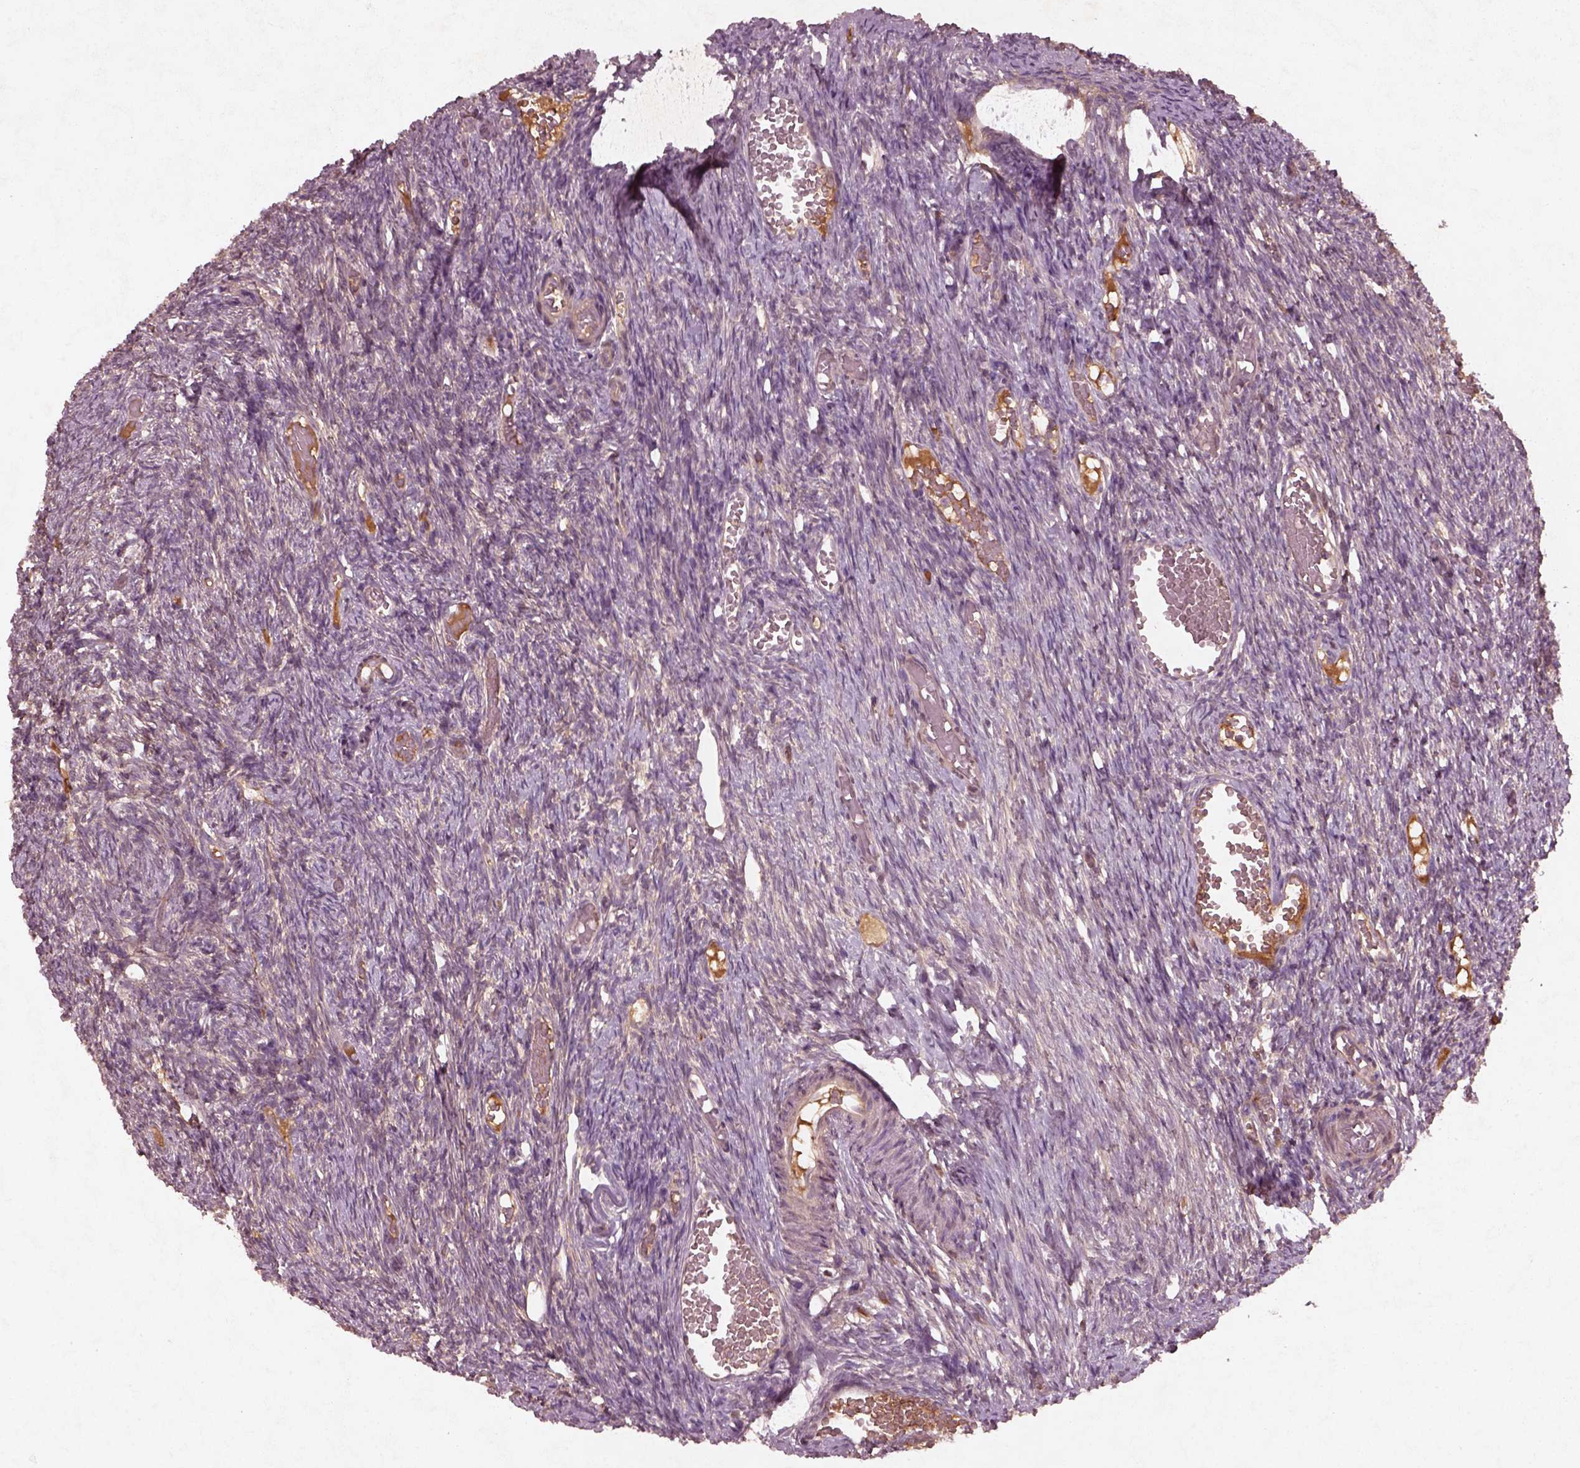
{"staining": {"intensity": "strong", "quantity": ">75%", "location": "cytoplasmic/membranous"}, "tissue": "ovary", "cell_type": "Follicle cells", "image_type": "normal", "snomed": [{"axis": "morphology", "description": "Normal tissue, NOS"}, {"axis": "topography", "description": "Ovary"}], "caption": "Immunohistochemistry (IHC) of benign ovary demonstrates high levels of strong cytoplasmic/membranous staining in approximately >75% of follicle cells.", "gene": "FAM234A", "patient": {"sex": "female", "age": 39}}